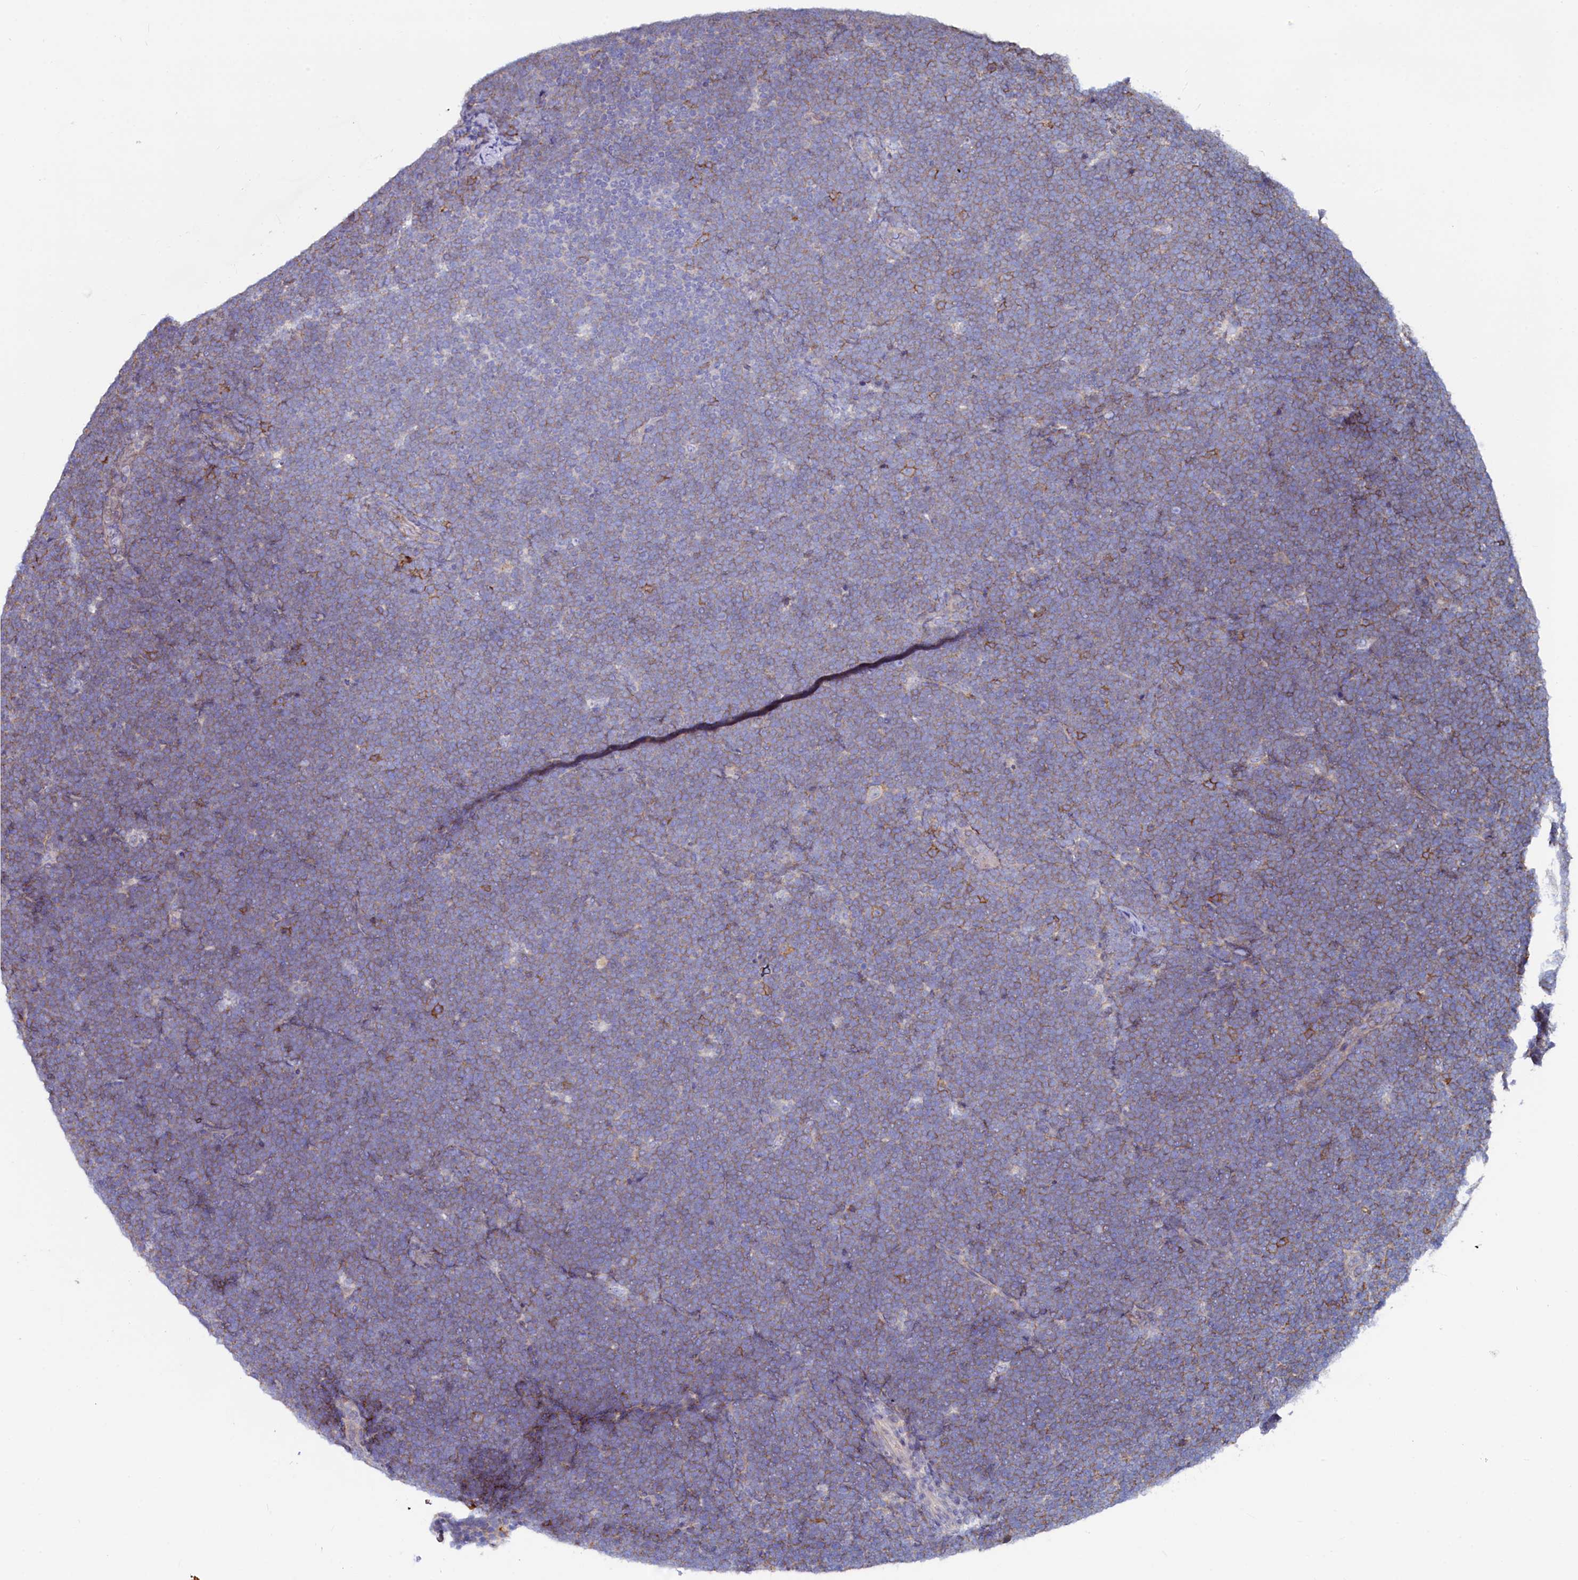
{"staining": {"intensity": "weak", "quantity": "25%-75%", "location": "cytoplasmic/membranous"}, "tissue": "lymphoma", "cell_type": "Tumor cells", "image_type": "cancer", "snomed": [{"axis": "morphology", "description": "Malignant lymphoma, non-Hodgkin's type, High grade"}, {"axis": "topography", "description": "Lymph node"}], "caption": "Tumor cells reveal weak cytoplasmic/membranous expression in about 25%-75% of cells in malignant lymphoma, non-Hodgkin's type (high-grade).", "gene": "ASTE1", "patient": {"sex": "male", "age": 13}}